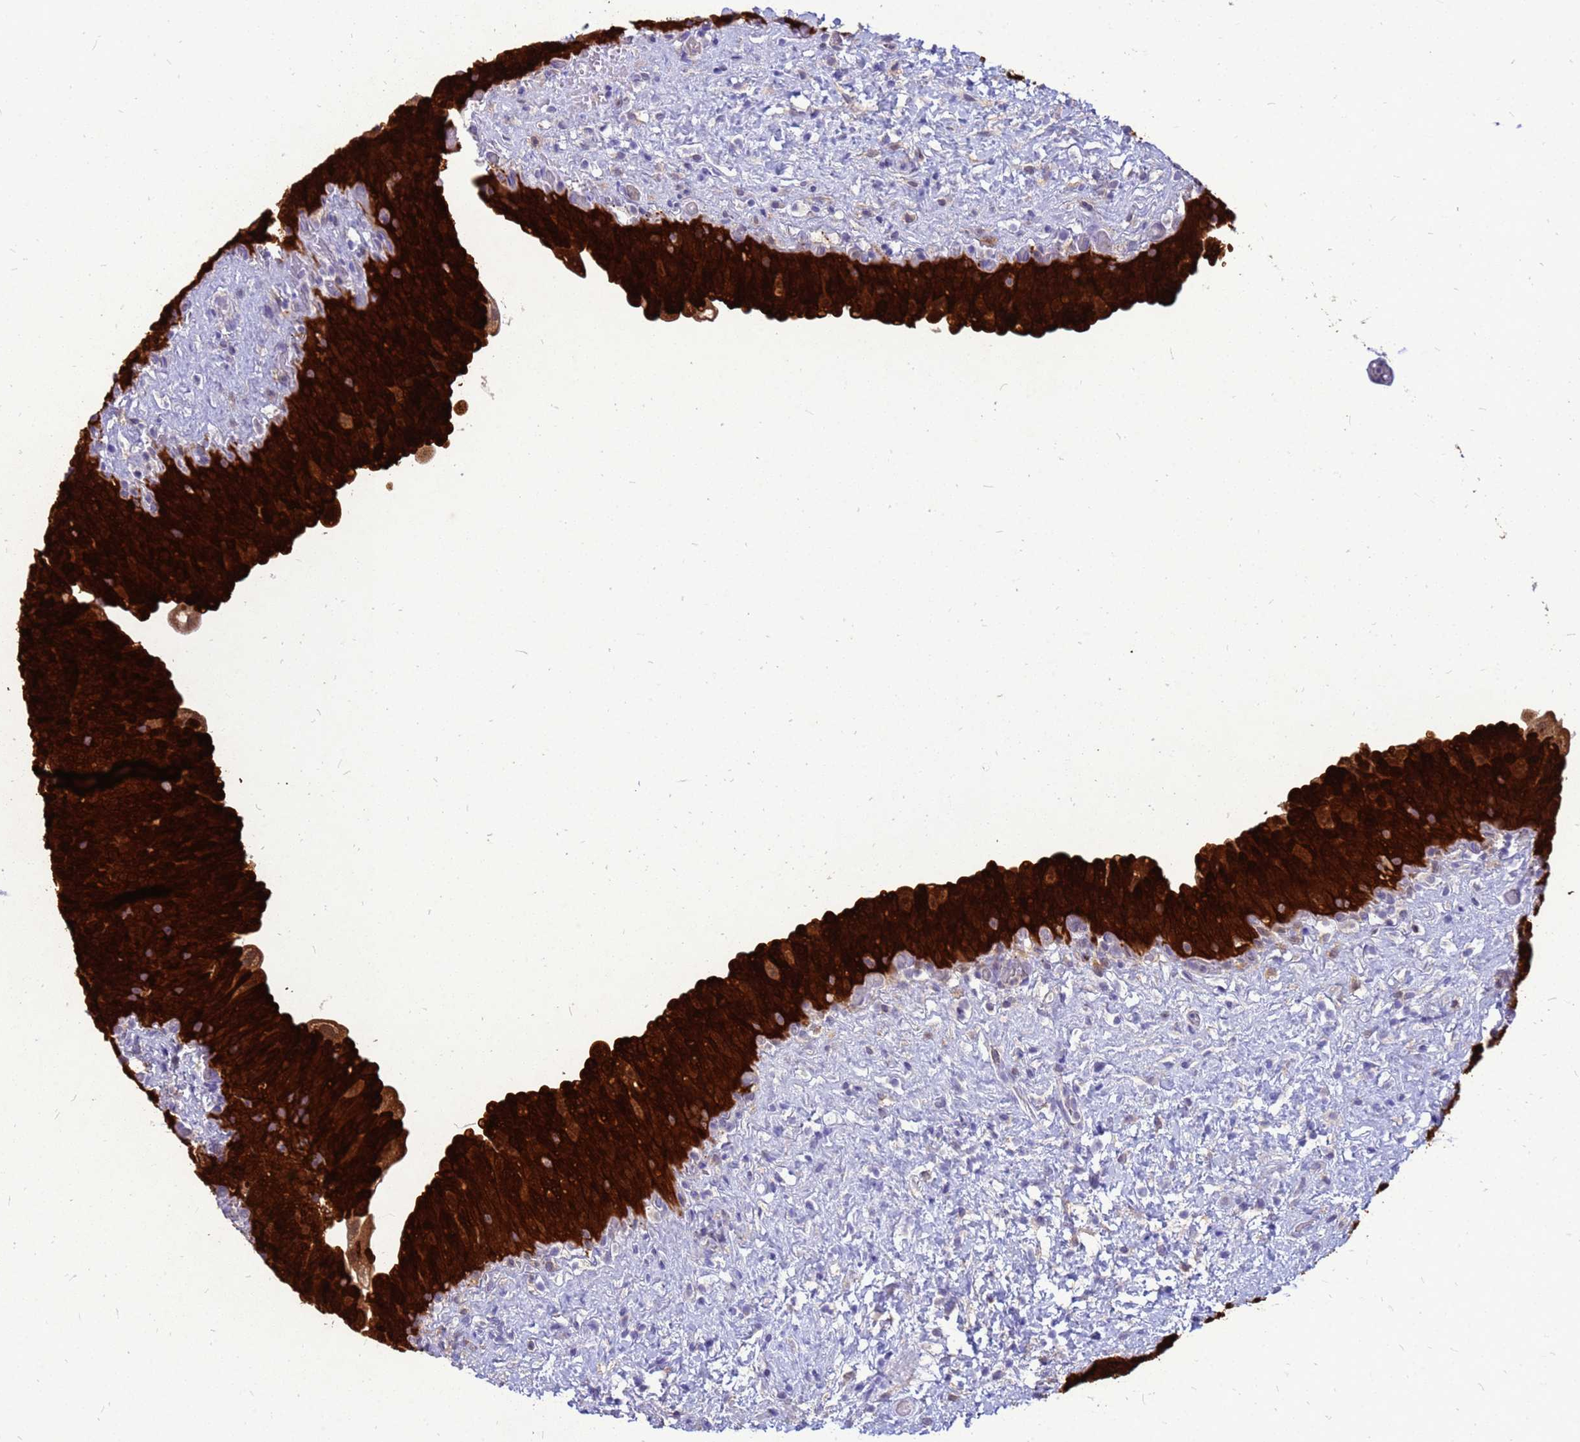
{"staining": {"intensity": "strong", "quantity": ">75%", "location": "cytoplasmic/membranous,nuclear"}, "tissue": "urinary bladder", "cell_type": "Urothelial cells", "image_type": "normal", "snomed": [{"axis": "morphology", "description": "Normal tissue, NOS"}, {"axis": "topography", "description": "Urinary bladder"}], "caption": "Urothelial cells show strong cytoplasmic/membranous,nuclear staining in about >75% of cells in unremarkable urinary bladder. Nuclei are stained in blue.", "gene": "AKR1C1", "patient": {"sex": "female", "age": 27}}